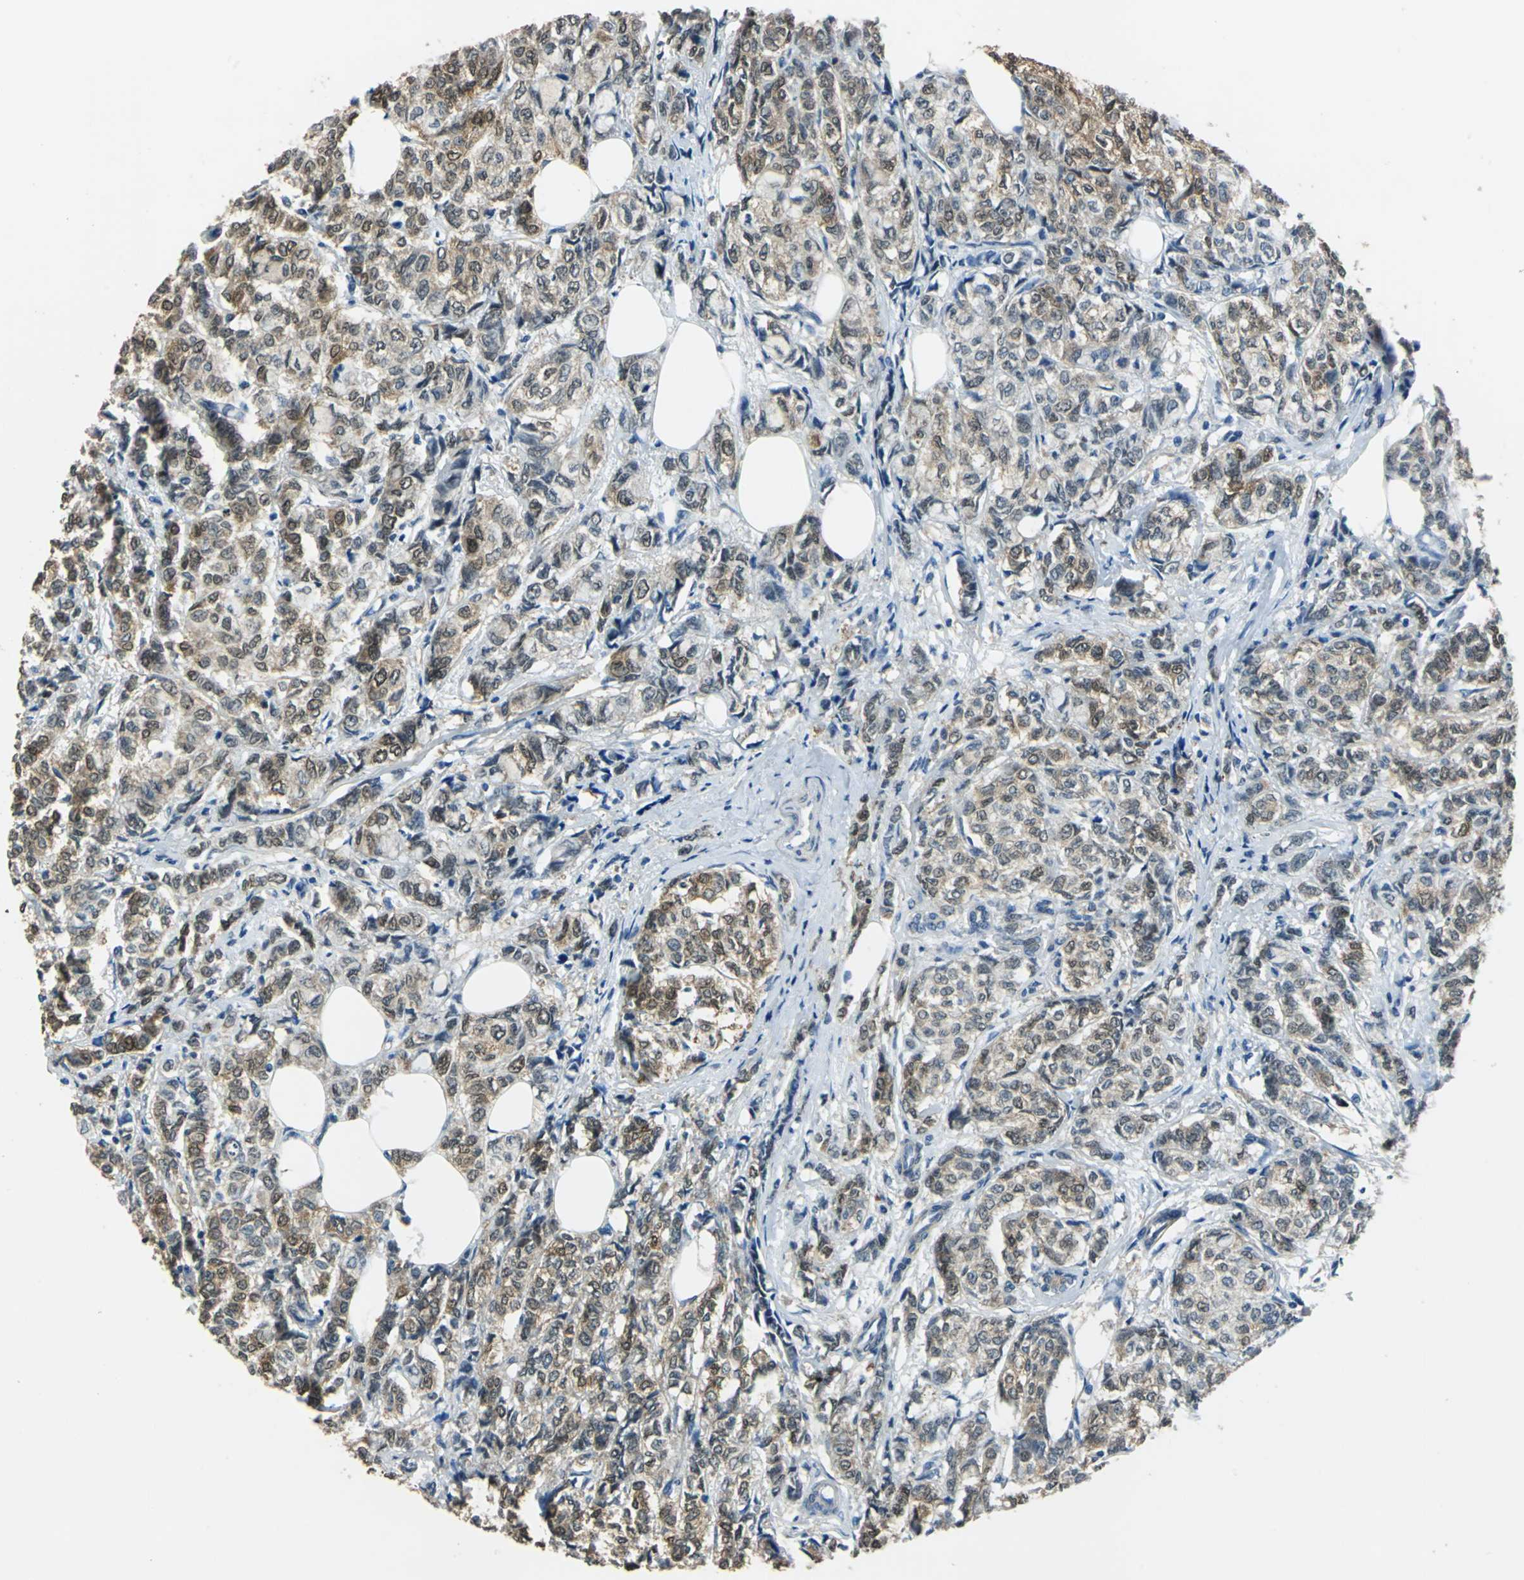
{"staining": {"intensity": "moderate", "quantity": ">75%", "location": "cytoplasmic/membranous"}, "tissue": "breast cancer", "cell_type": "Tumor cells", "image_type": "cancer", "snomed": [{"axis": "morphology", "description": "Lobular carcinoma"}, {"axis": "topography", "description": "Breast"}], "caption": "High-power microscopy captured an IHC image of breast lobular carcinoma, revealing moderate cytoplasmic/membranous staining in about >75% of tumor cells.", "gene": "FKBP4", "patient": {"sex": "female", "age": 60}}